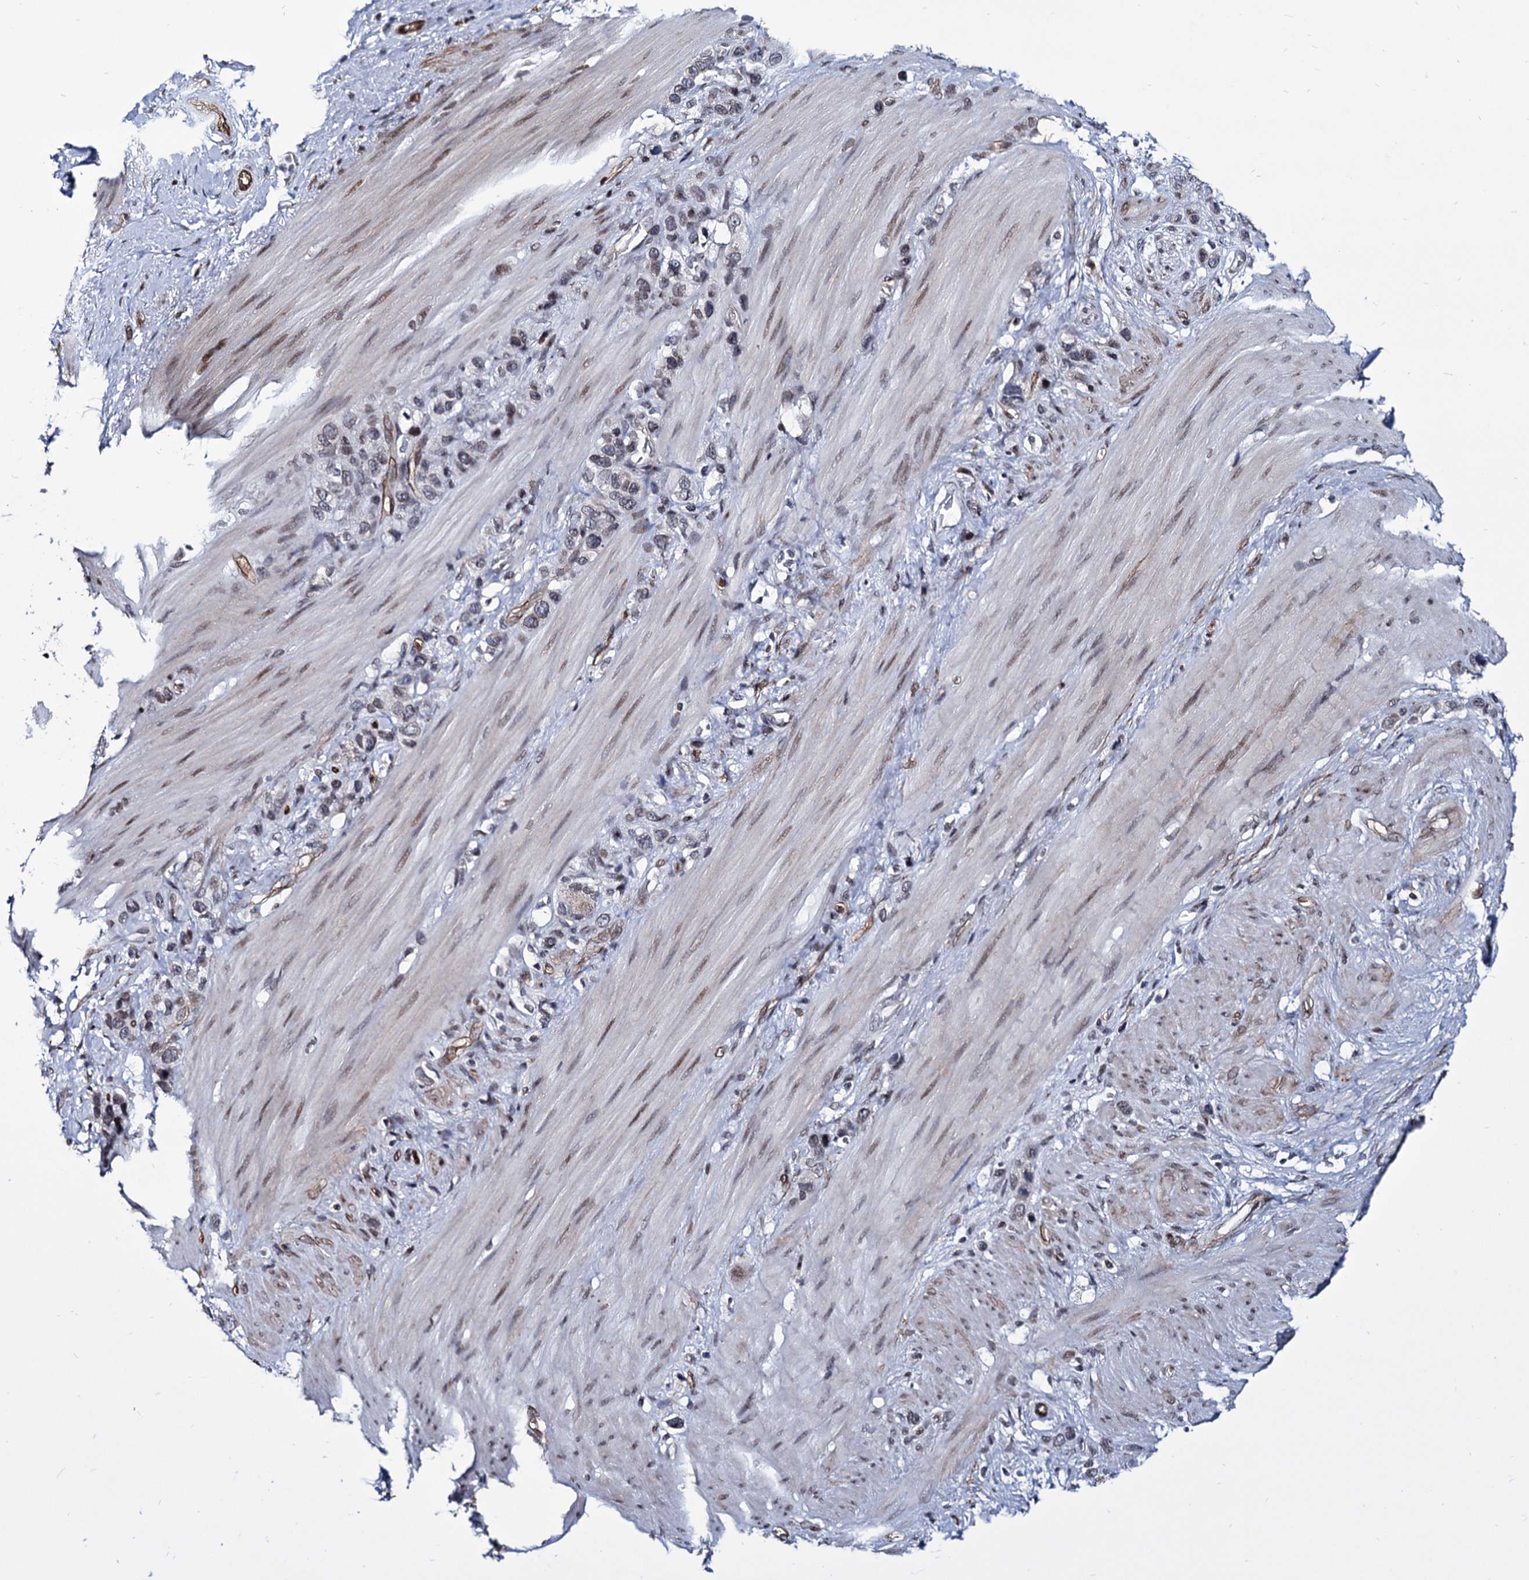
{"staining": {"intensity": "negative", "quantity": "none", "location": "none"}, "tissue": "stomach cancer", "cell_type": "Tumor cells", "image_type": "cancer", "snomed": [{"axis": "morphology", "description": "Adenocarcinoma, NOS"}, {"axis": "morphology", "description": "Adenocarcinoma, High grade"}, {"axis": "topography", "description": "Stomach, upper"}, {"axis": "topography", "description": "Stomach, lower"}], "caption": "Immunohistochemical staining of stomach cancer (adenocarcinoma) shows no significant positivity in tumor cells. (DAB IHC with hematoxylin counter stain).", "gene": "ZC3H12C", "patient": {"sex": "female", "age": 65}}